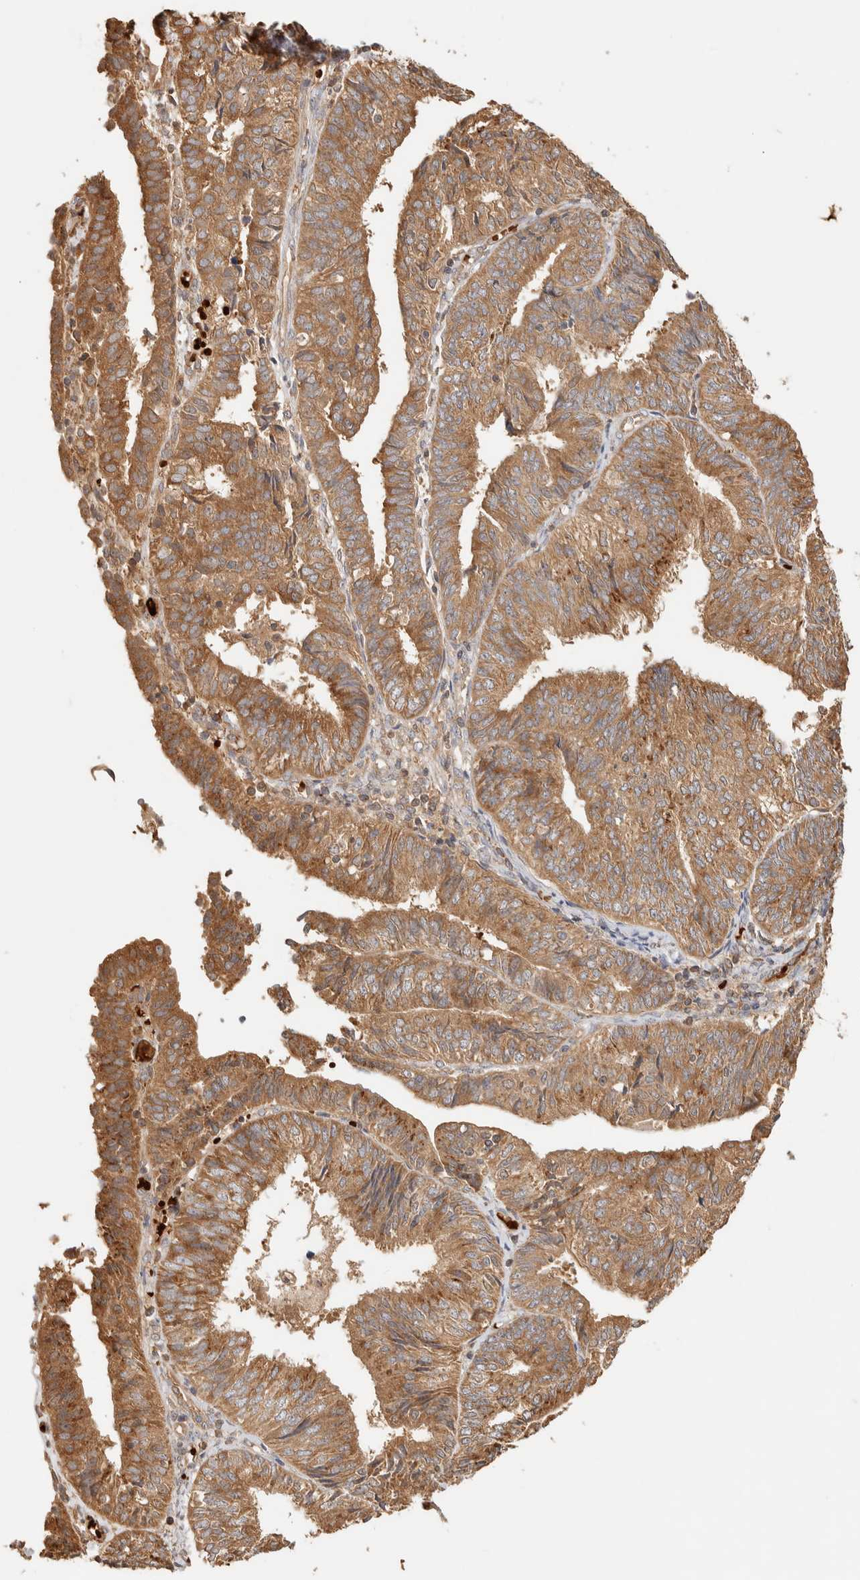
{"staining": {"intensity": "moderate", "quantity": ">75%", "location": "cytoplasmic/membranous"}, "tissue": "endometrial cancer", "cell_type": "Tumor cells", "image_type": "cancer", "snomed": [{"axis": "morphology", "description": "Adenocarcinoma, NOS"}, {"axis": "topography", "description": "Endometrium"}], "caption": "A micrograph of human endometrial cancer (adenocarcinoma) stained for a protein displays moderate cytoplasmic/membranous brown staining in tumor cells.", "gene": "TTI2", "patient": {"sex": "female", "age": 58}}